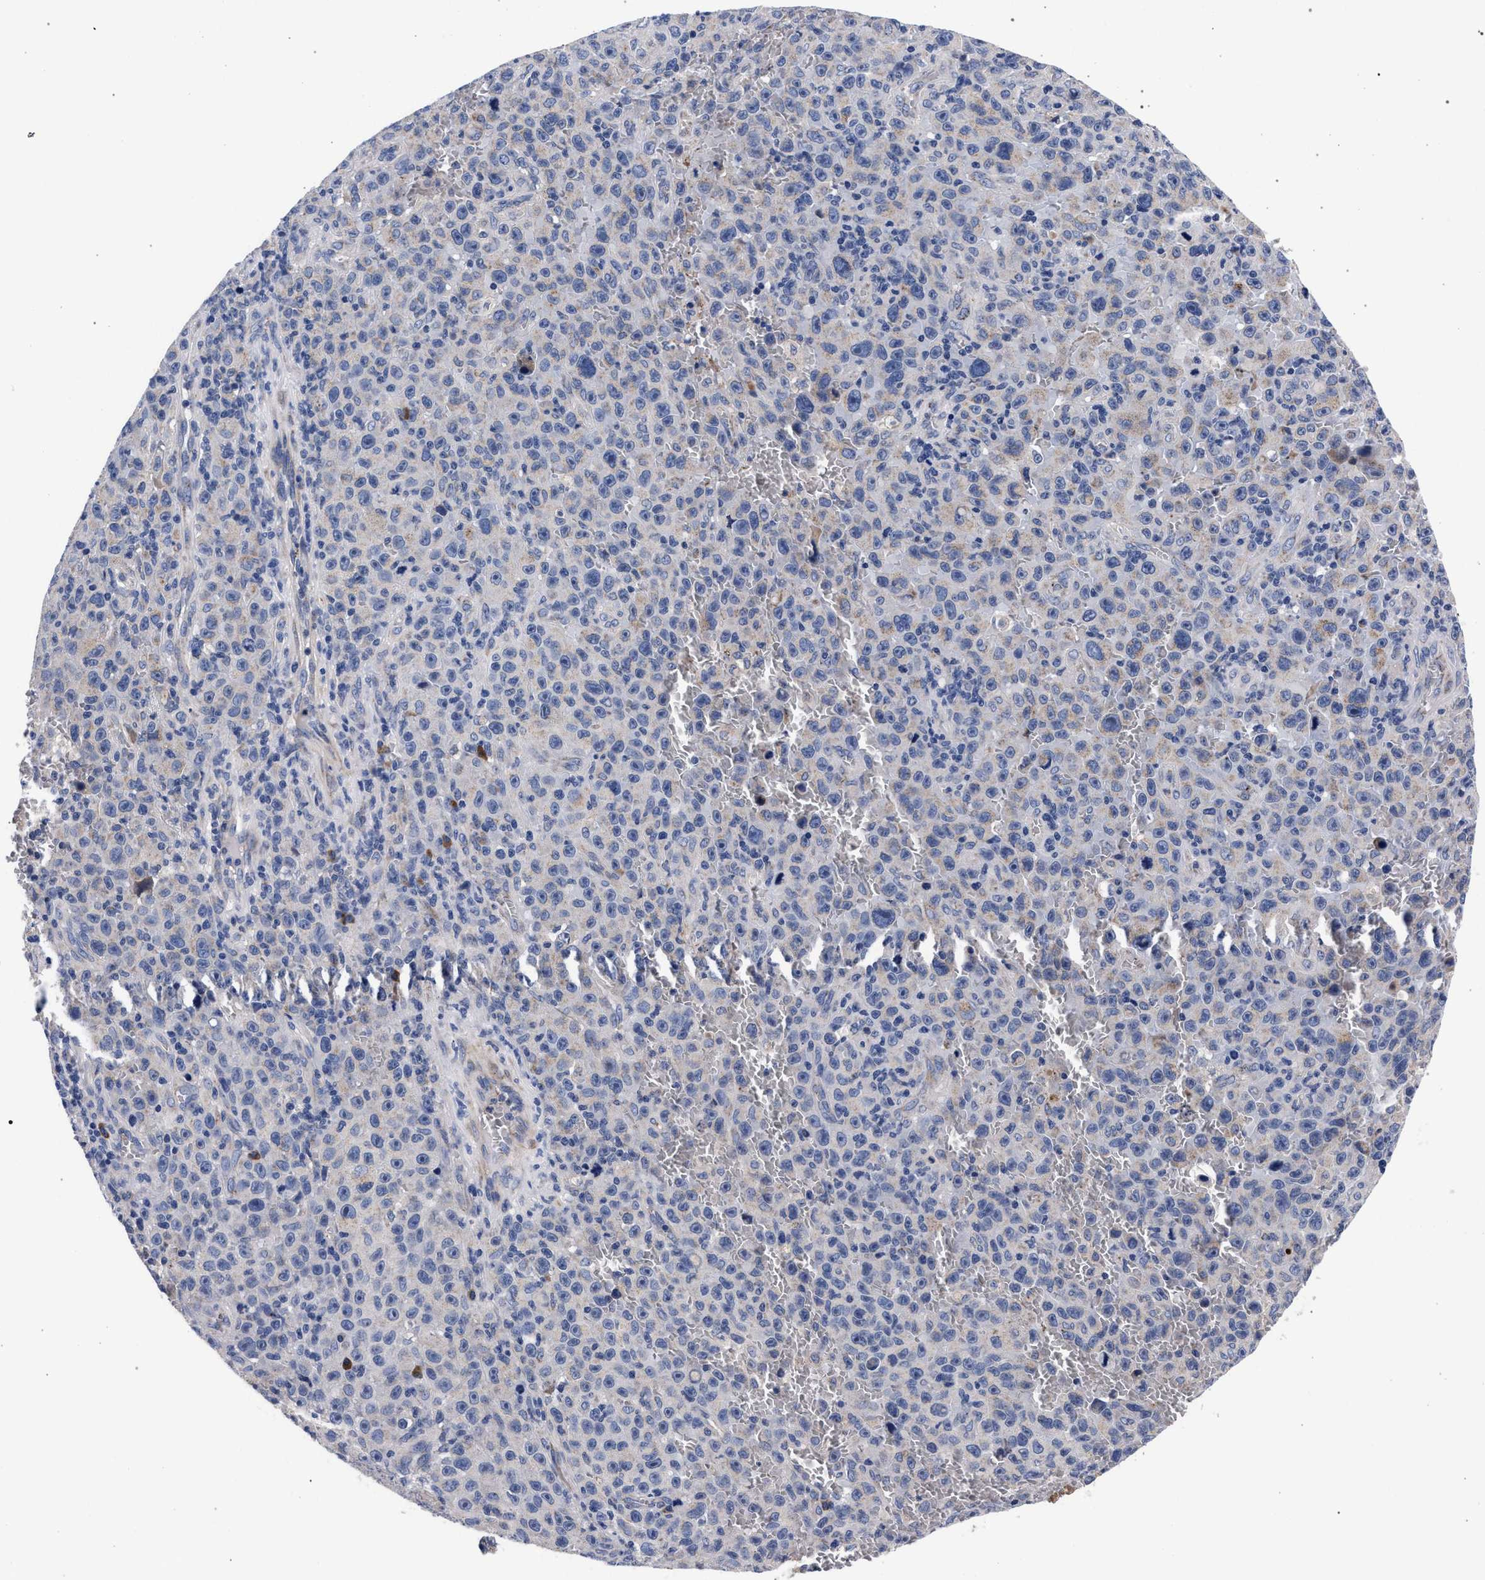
{"staining": {"intensity": "negative", "quantity": "none", "location": "none"}, "tissue": "melanoma", "cell_type": "Tumor cells", "image_type": "cancer", "snomed": [{"axis": "morphology", "description": "Malignant melanoma, NOS"}, {"axis": "topography", "description": "Skin"}], "caption": "Immunohistochemistry (IHC) photomicrograph of neoplastic tissue: melanoma stained with DAB (3,3'-diaminobenzidine) shows no significant protein expression in tumor cells.", "gene": "ACOX1", "patient": {"sex": "female", "age": 82}}